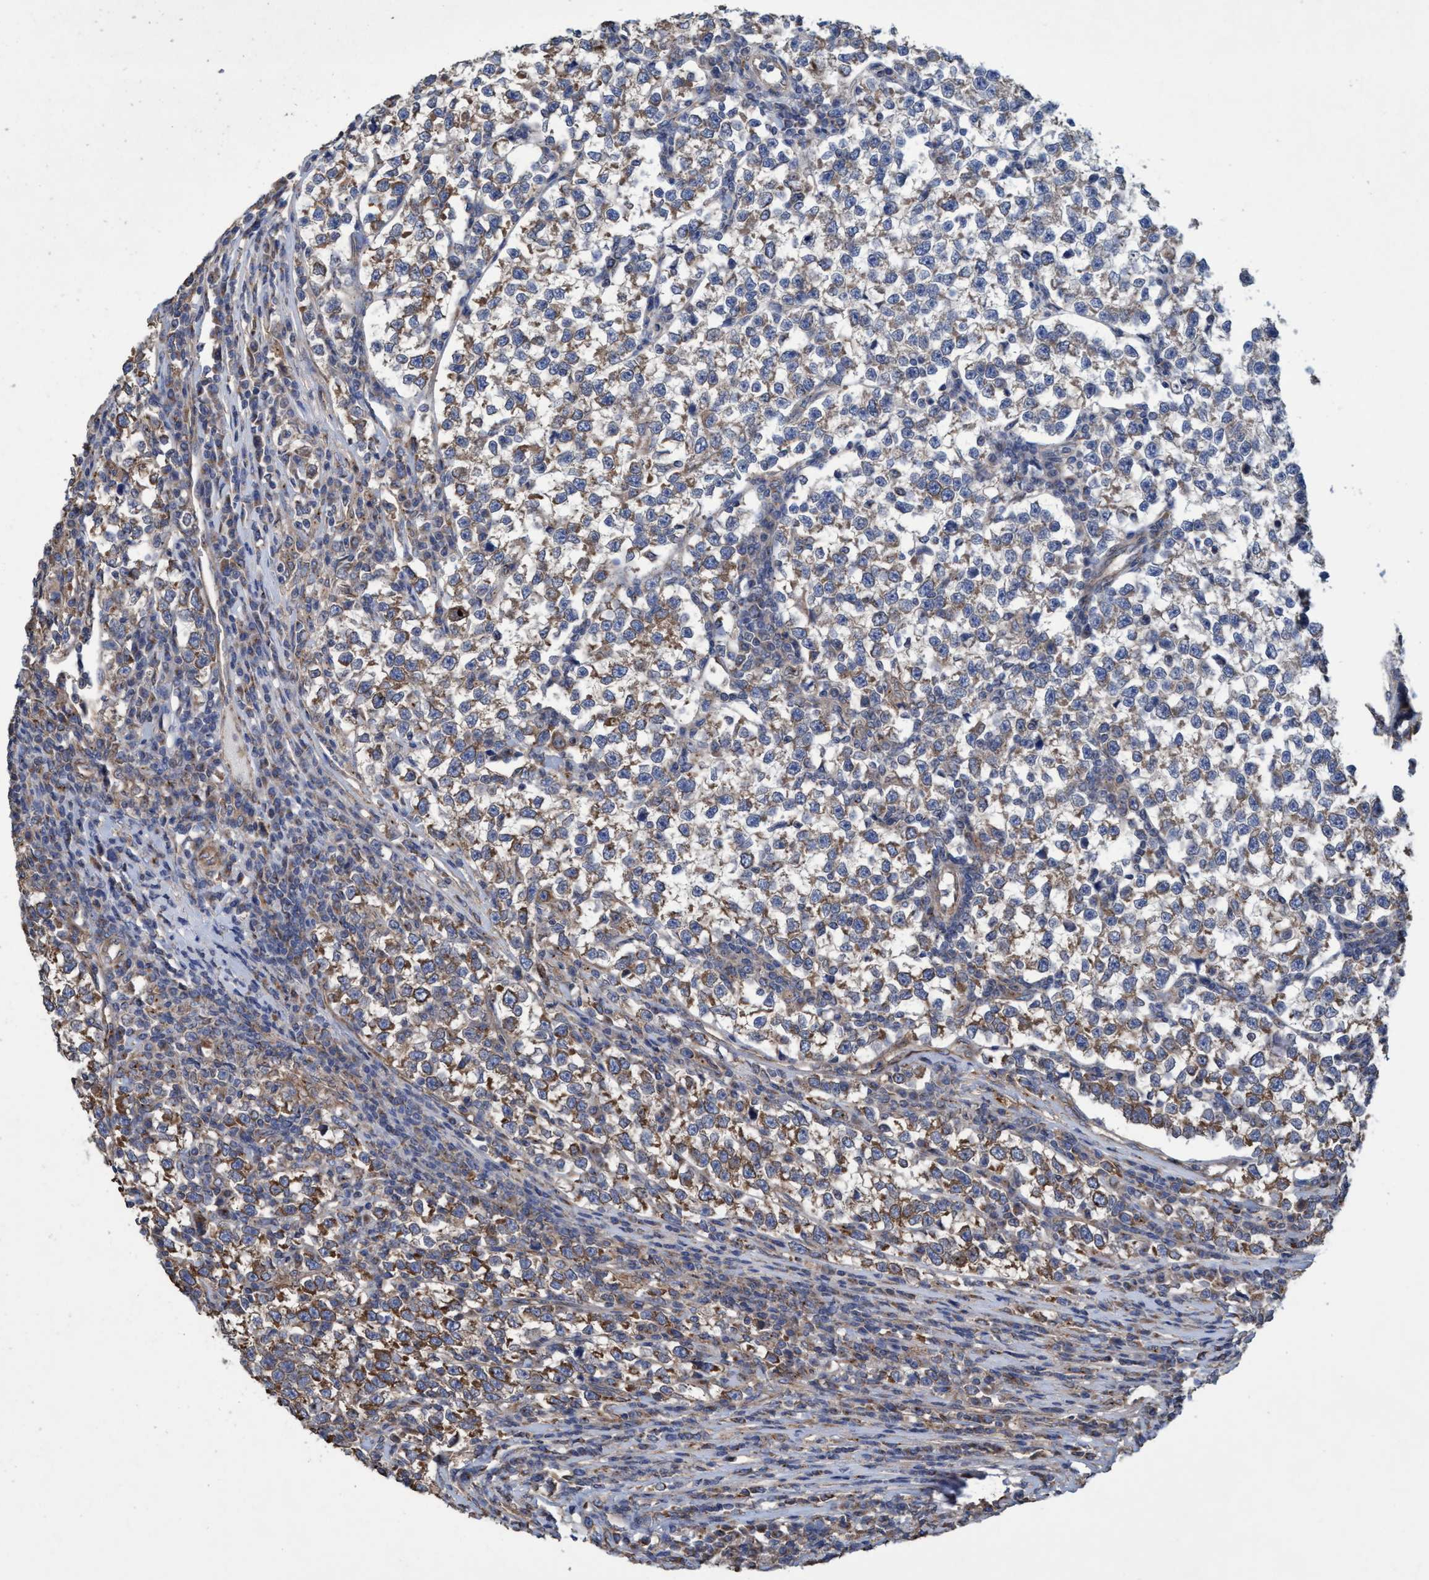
{"staining": {"intensity": "weak", "quantity": ">75%", "location": "cytoplasmic/membranous"}, "tissue": "testis cancer", "cell_type": "Tumor cells", "image_type": "cancer", "snomed": [{"axis": "morphology", "description": "Normal tissue, NOS"}, {"axis": "morphology", "description": "Seminoma, NOS"}, {"axis": "topography", "description": "Testis"}], "caption": "Immunohistochemical staining of testis seminoma shows weak cytoplasmic/membranous protein expression in about >75% of tumor cells.", "gene": "BICD2", "patient": {"sex": "male", "age": 43}}